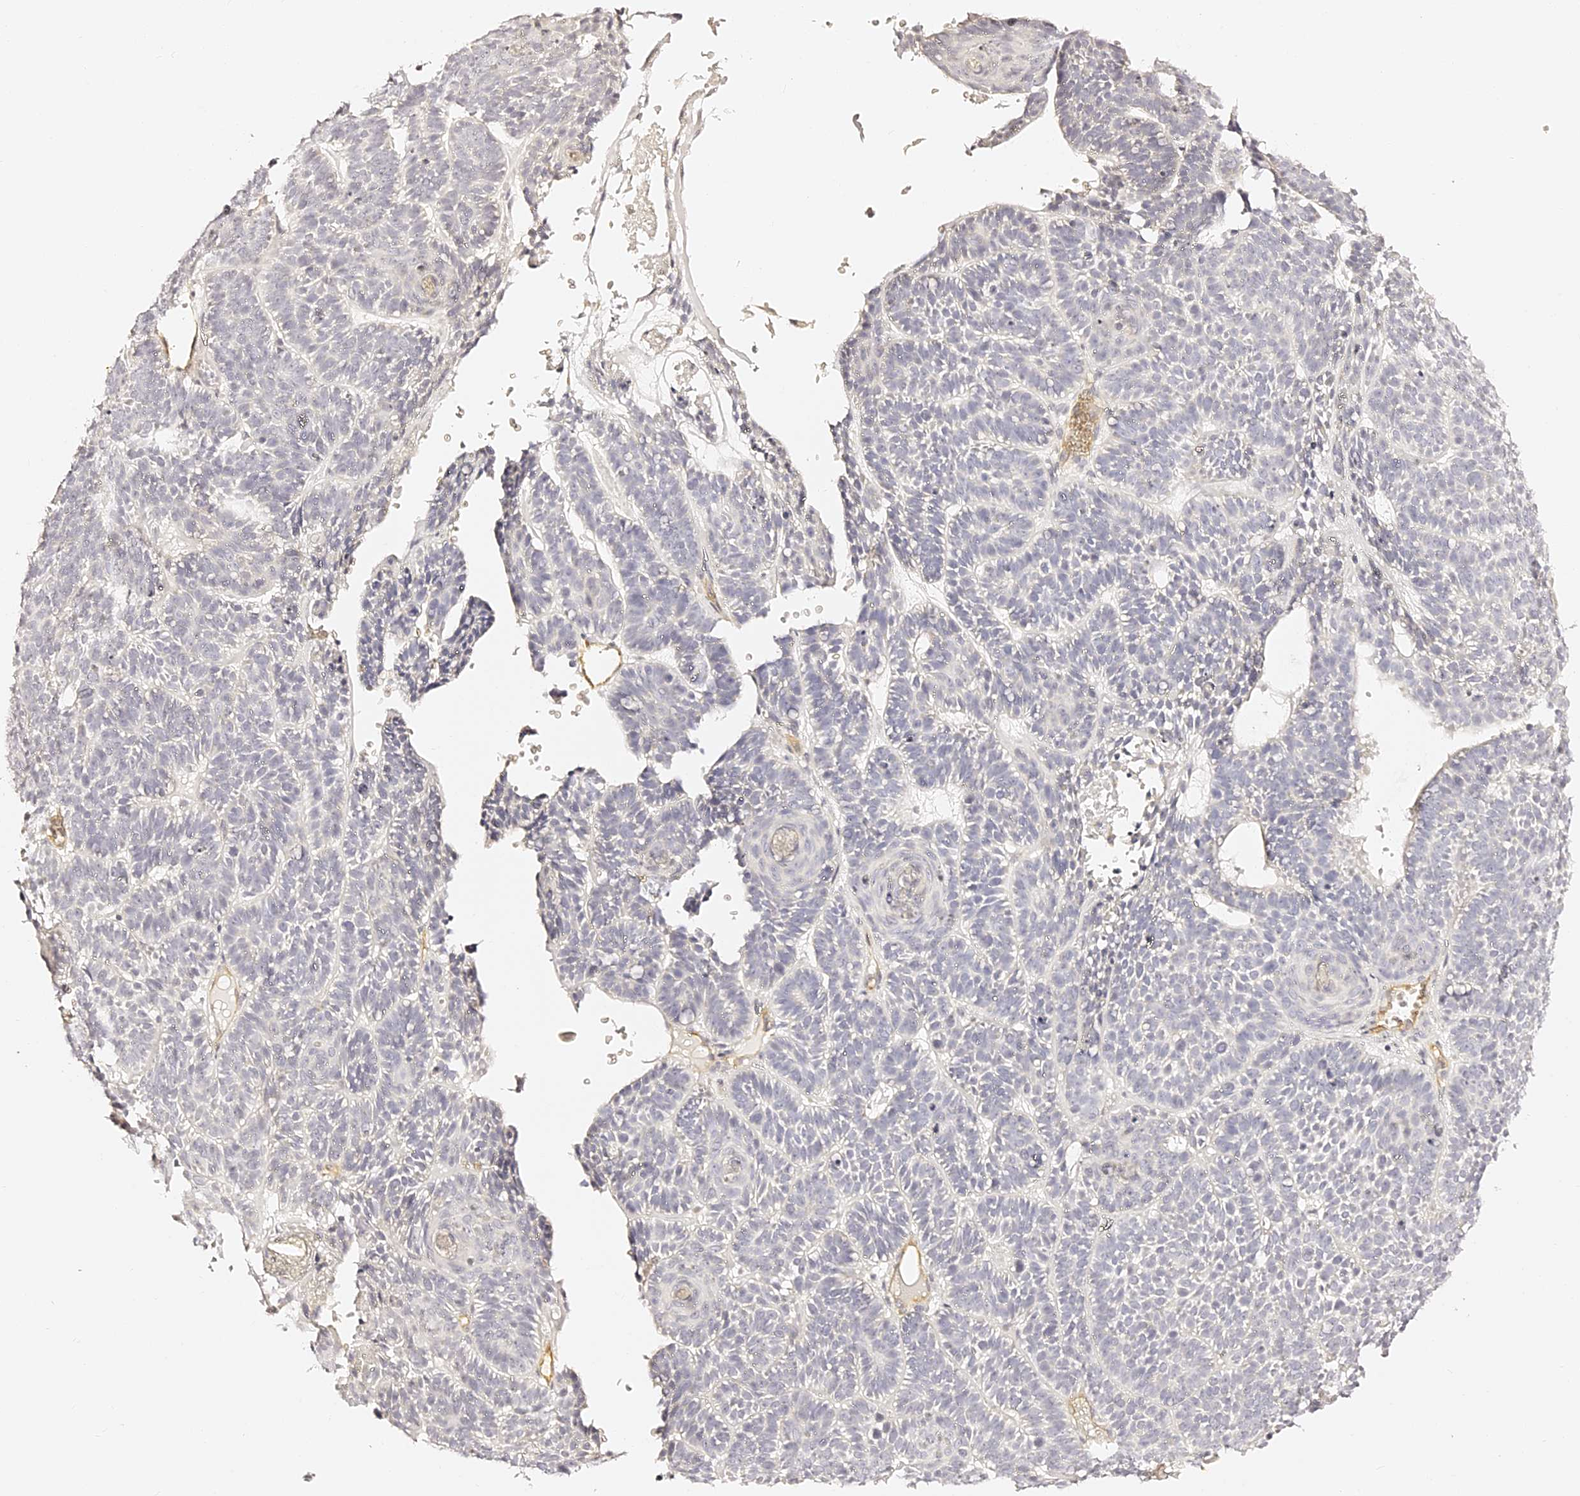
{"staining": {"intensity": "negative", "quantity": "none", "location": "none"}, "tissue": "skin cancer", "cell_type": "Tumor cells", "image_type": "cancer", "snomed": [{"axis": "morphology", "description": "Basal cell carcinoma"}, {"axis": "topography", "description": "Skin"}], "caption": "The histopathology image exhibits no staining of tumor cells in skin cancer.", "gene": "SLC1A3", "patient": {"sex": "male", "age": 85}}